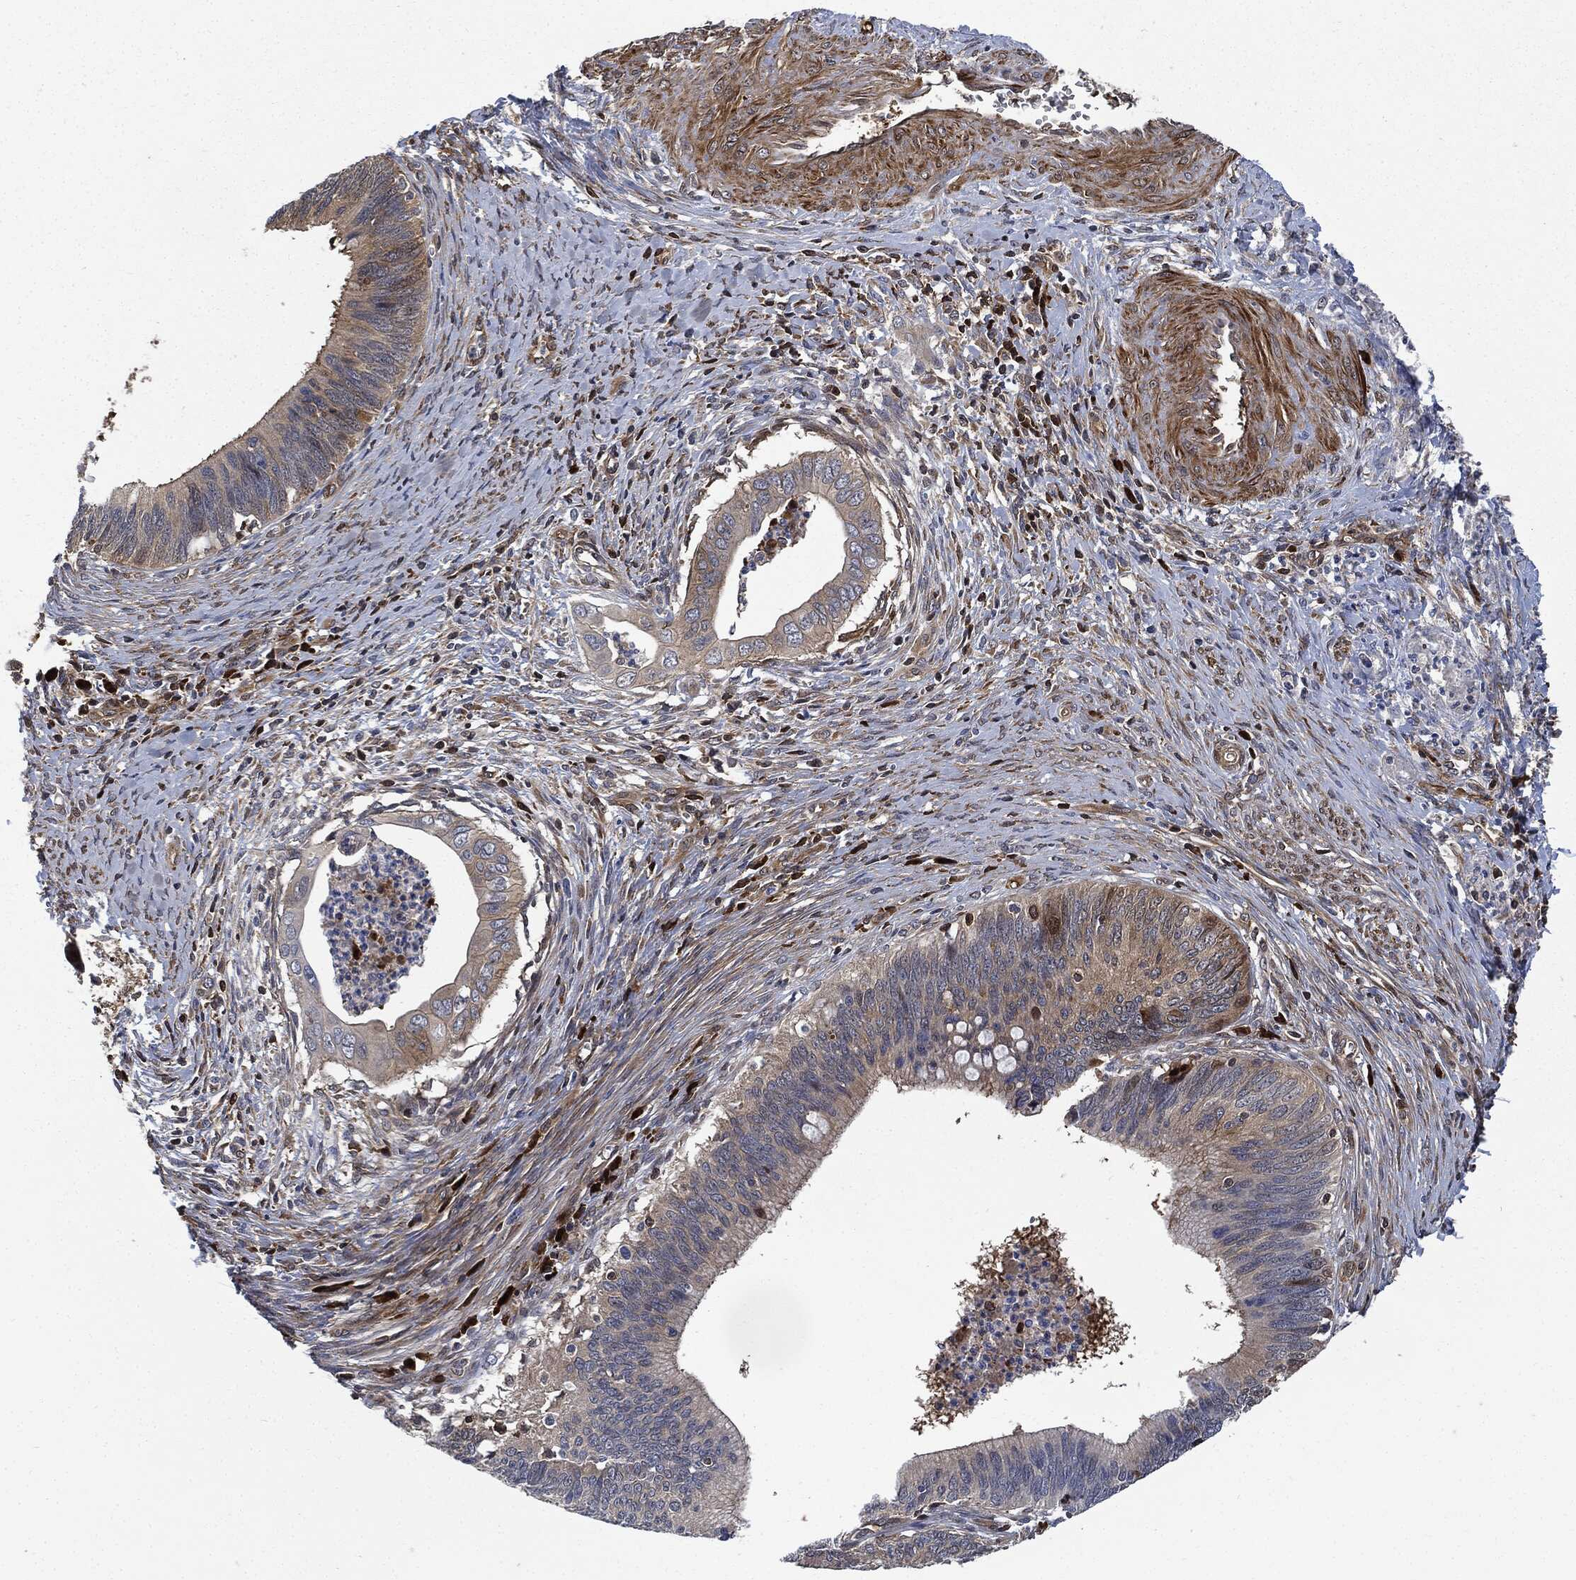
{"staining": {"intensity": "moderate", "quantity": "25%-75%", "location": "cytoplasmic/membranous"}, "tissue": "cervical cancer", "cell_type": "Tumor cells", "image_type": "cancer", "snomed": [{"axis": "morphology", "description": "Adenocarcinoma, NOS"}, {"axis": "topography", "description": "Cervix"}], "caption": "Protein analysis of cervical adenocarcinoma tissue demonstrates moderate cytoplasmic/membranous expression in approximately 25%-75% of tumor cells.", "gene": "PRDX2", "patient": {"sex": "female", "age": 42}}